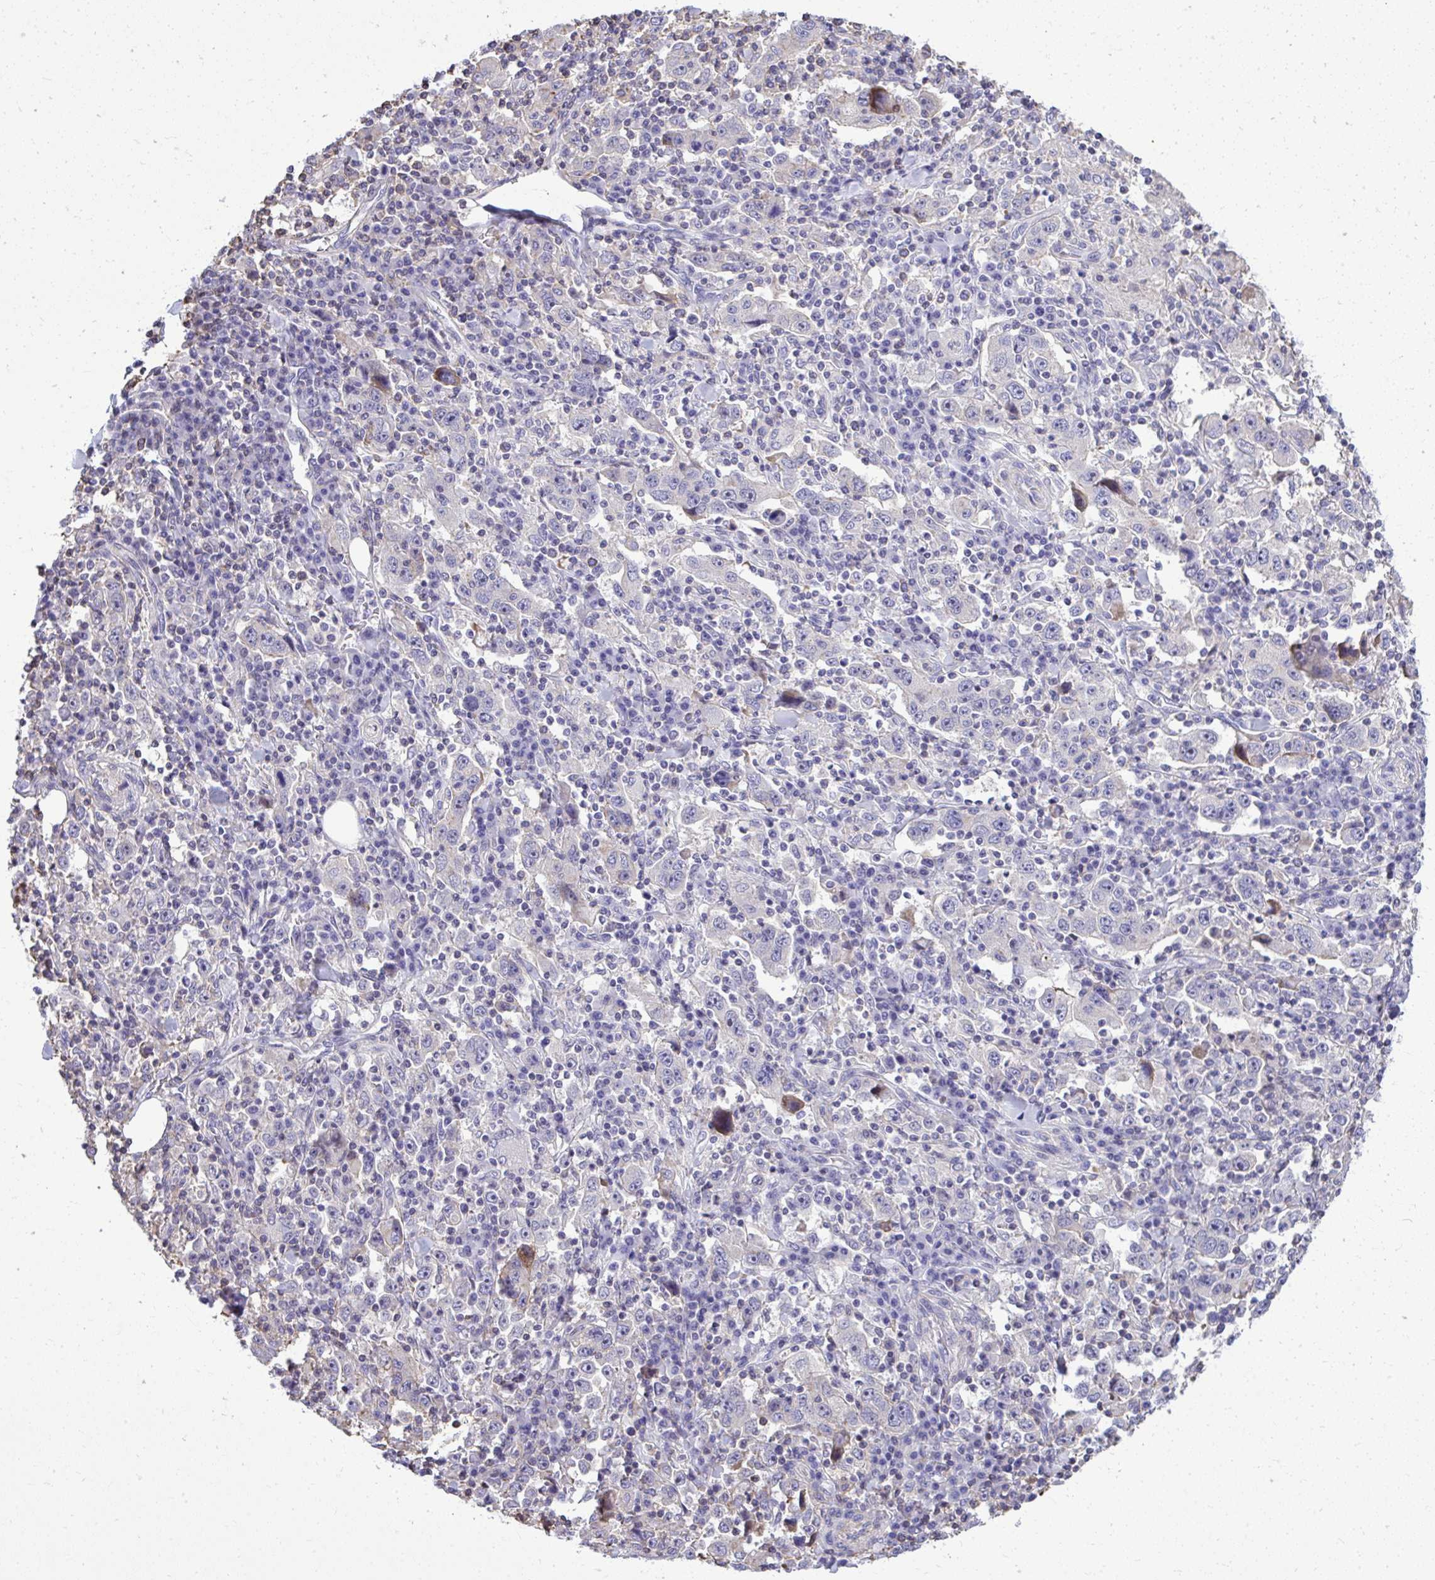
{"staining": {"intensity": "negative", "quantity": "none", "location": "none"}, "tissue": "stomach cancer", "cell_type": "Tumor cells", "image_type": "cancer", "snomed": [{"axis": "morphology", "description": "Normal tissue, NOS"}, {"axis": "morphology", "description": "Adenocarcinoma, NOS"}, {"axis": "topography", "description": "Stomach, upper"}, {"axis": "topography", "description": "Stomach"}], "caption": "High magnification brightfield microscopy of stomach cancer stained with DAB (3,3'-diaminobenzidine) (brown) and counterstained with hematoxylin (blue): tumor cells show no significant positivity. The staining was performed using DAB (3,3'-diaminobenzidine) to visualize the protein expression in brown, while the nuclei were stained in blue with hematoxylin (Magnification: 20x).", "gene": "GRK4", "patient": {"sex": "male", "age": 59}}